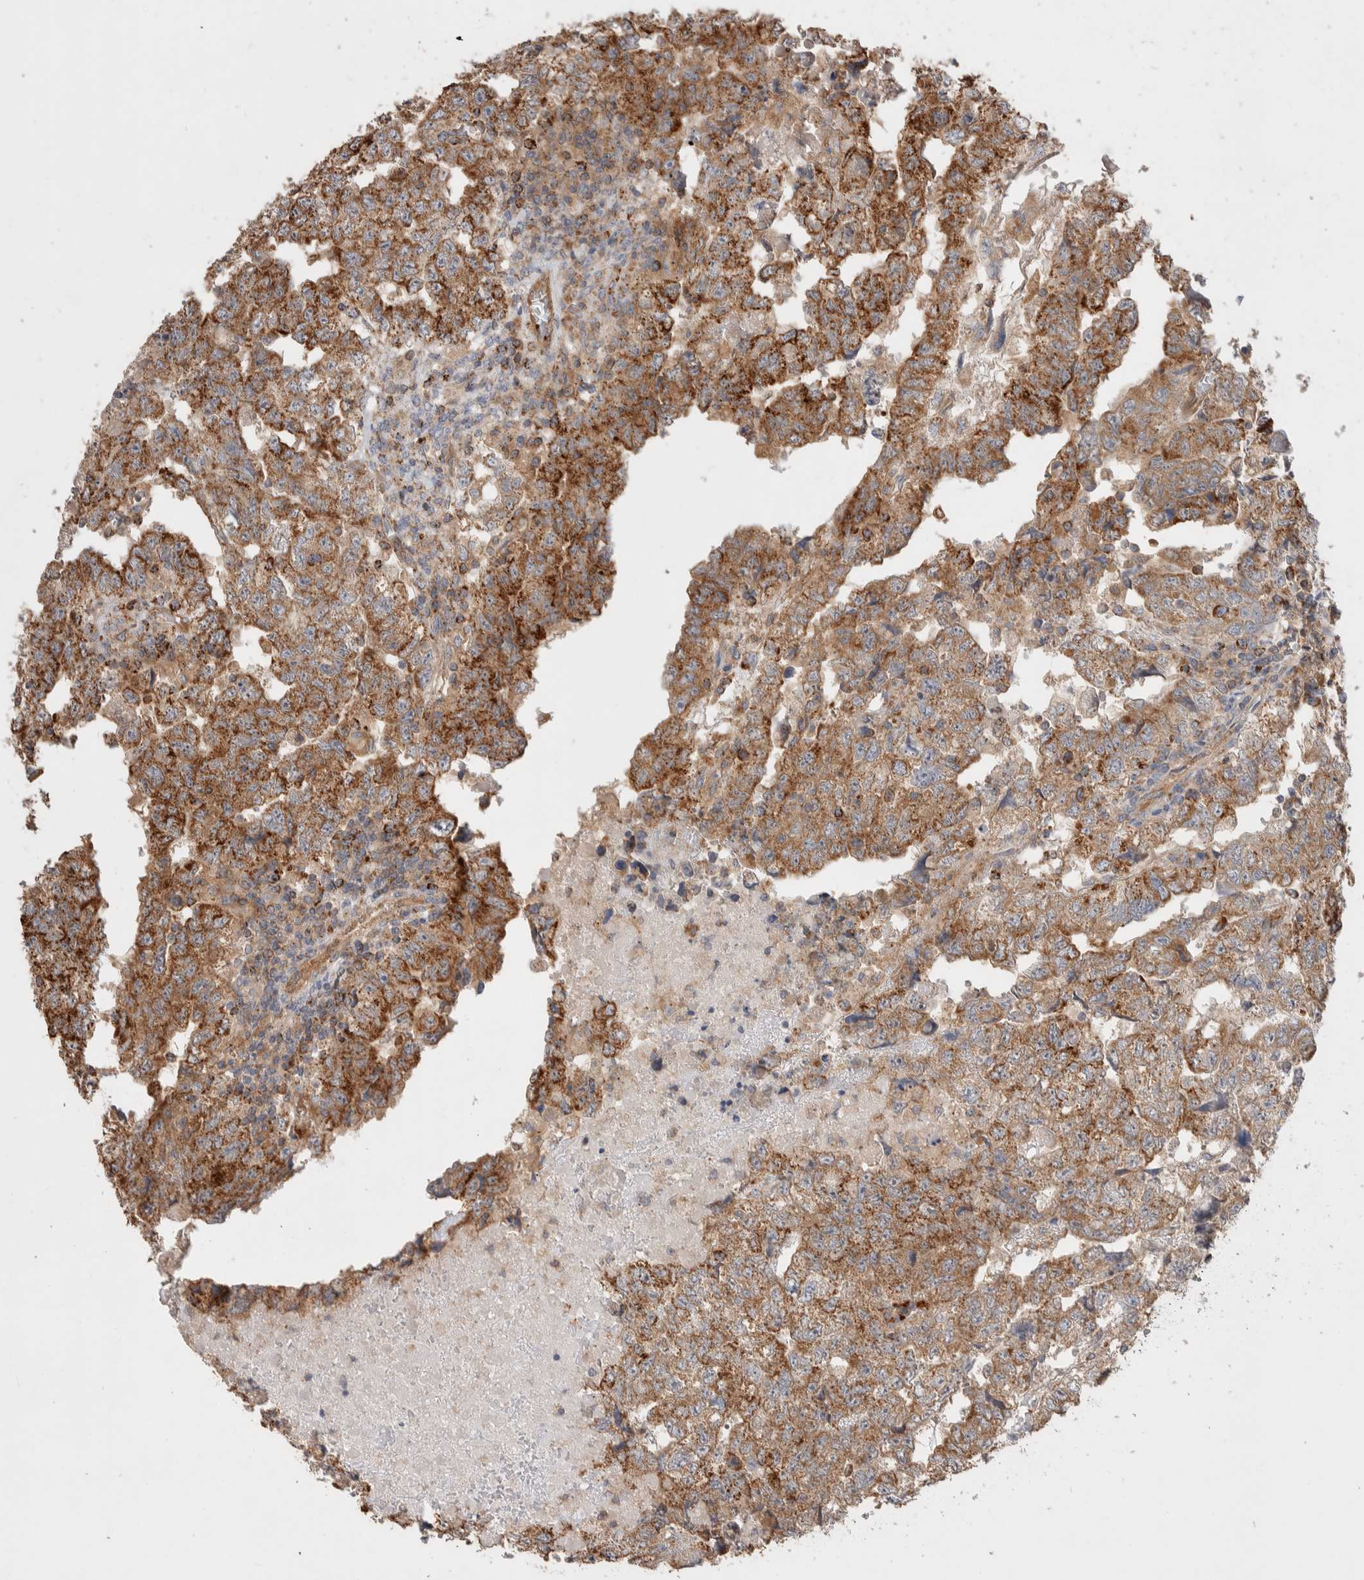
{"staining": {"intensity": "strong", "quantity": ">75%", "location": "cytoplasmic/membranous"}, "tissue": "testis cancer", "cell_type": "Tumor cells", "image_type": "cancer", "snomed": [{"axis": "morphology", "description": "Carcinoma, Embryonal, NOS"}, {"axis": "topography", "description": "Testis"}], "caption": "The micrograph exhibits staining of testis embryonal carcinoma, revealing strong cytoplasmic/membranous protein positivity (brown color) within tumor cells.", "gene": "DEPTOR", "patient": {"sex": "male", "age": 36}}